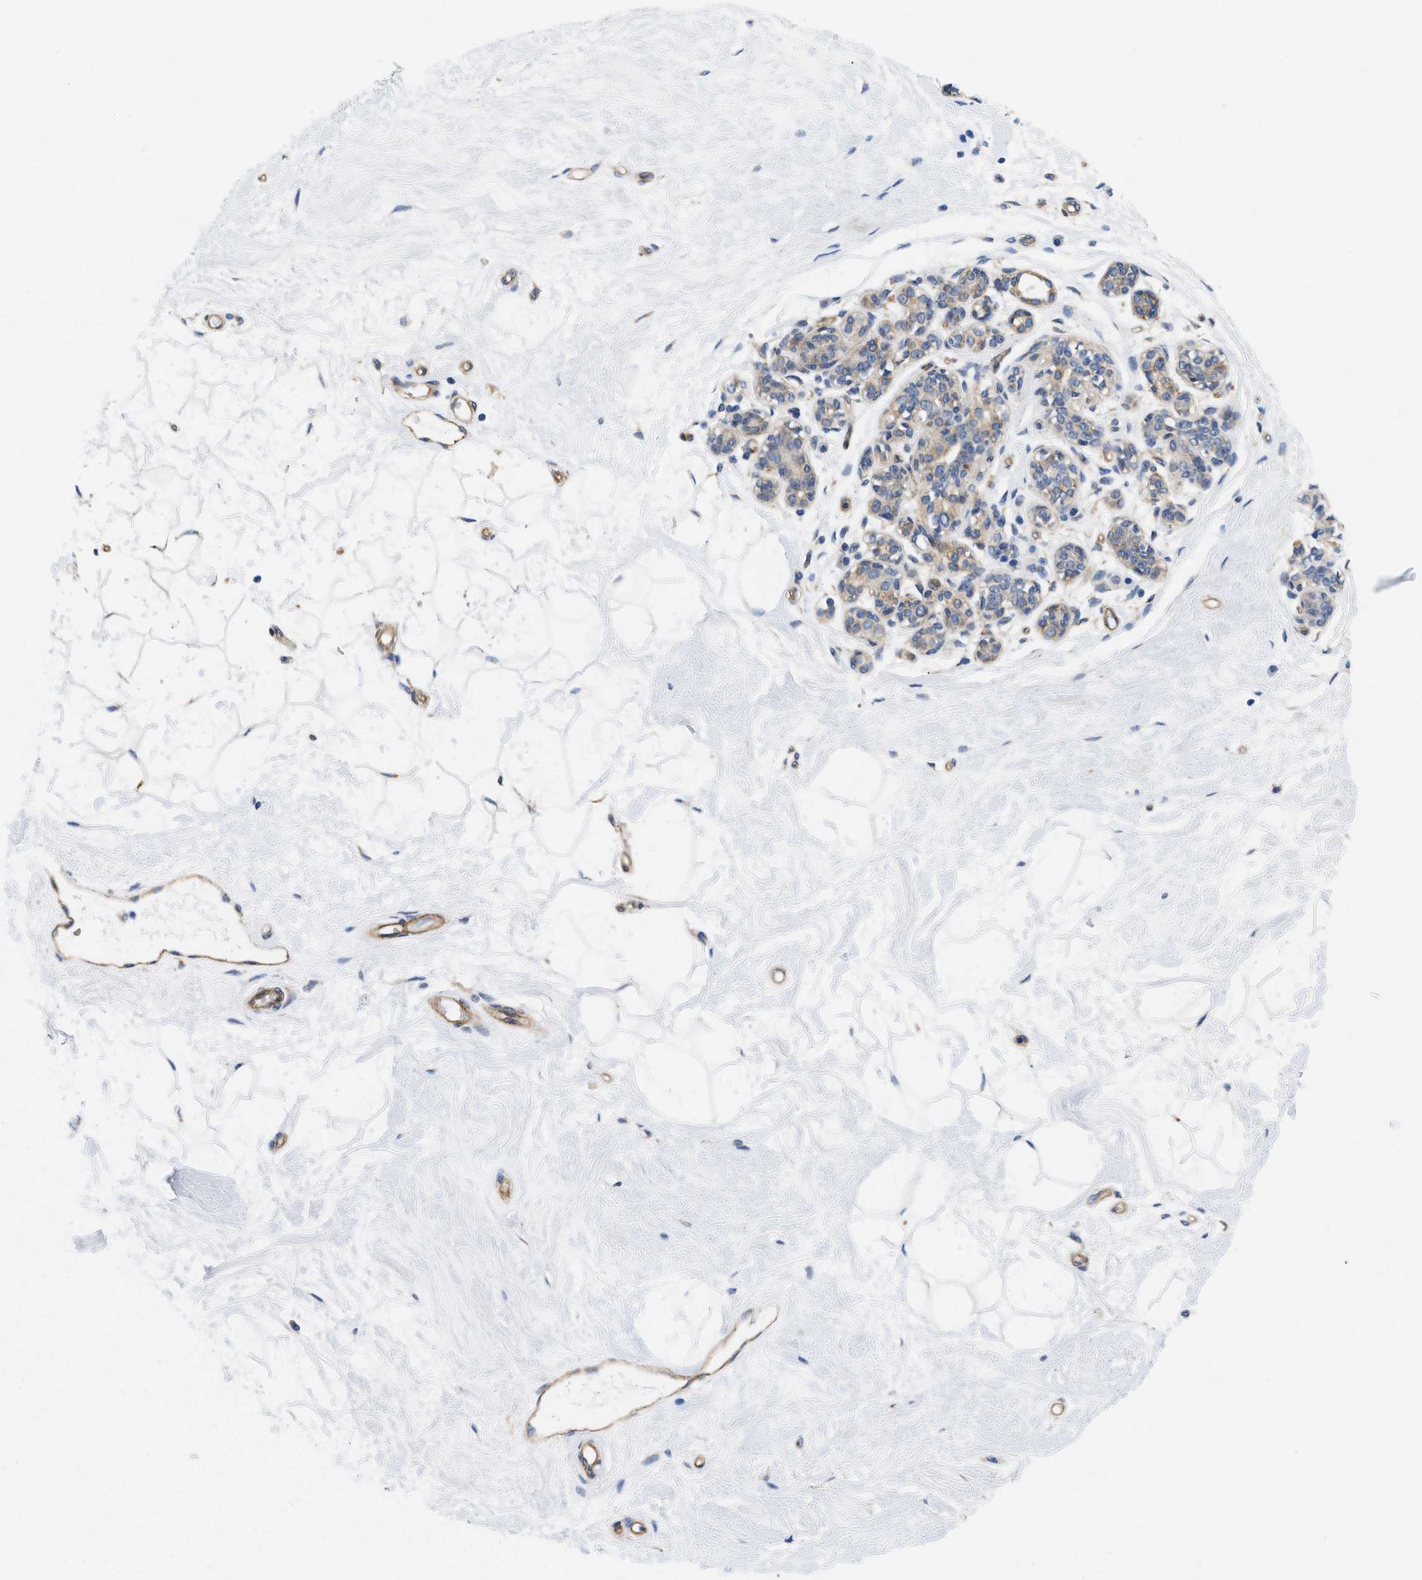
{"staining": {"intensity": "negative", "quantity": "none", "location": "none"}, "tissue": "breast", "cell_type": "Adipocytes", "image_type": "normal", "snomed": [{"axis": "morphology", "description": "Normal tissue, NOS"}, {"axis": "morphology", "description": "Lobular carcinoma"}, {"axis": "topography", "description": "Breast"}], "caption": "The IHC photomicrograph has no significant staining in adipocytes of breast.", "gene": "RAPH1", "patient": {"sex": "female", "age": 59}}